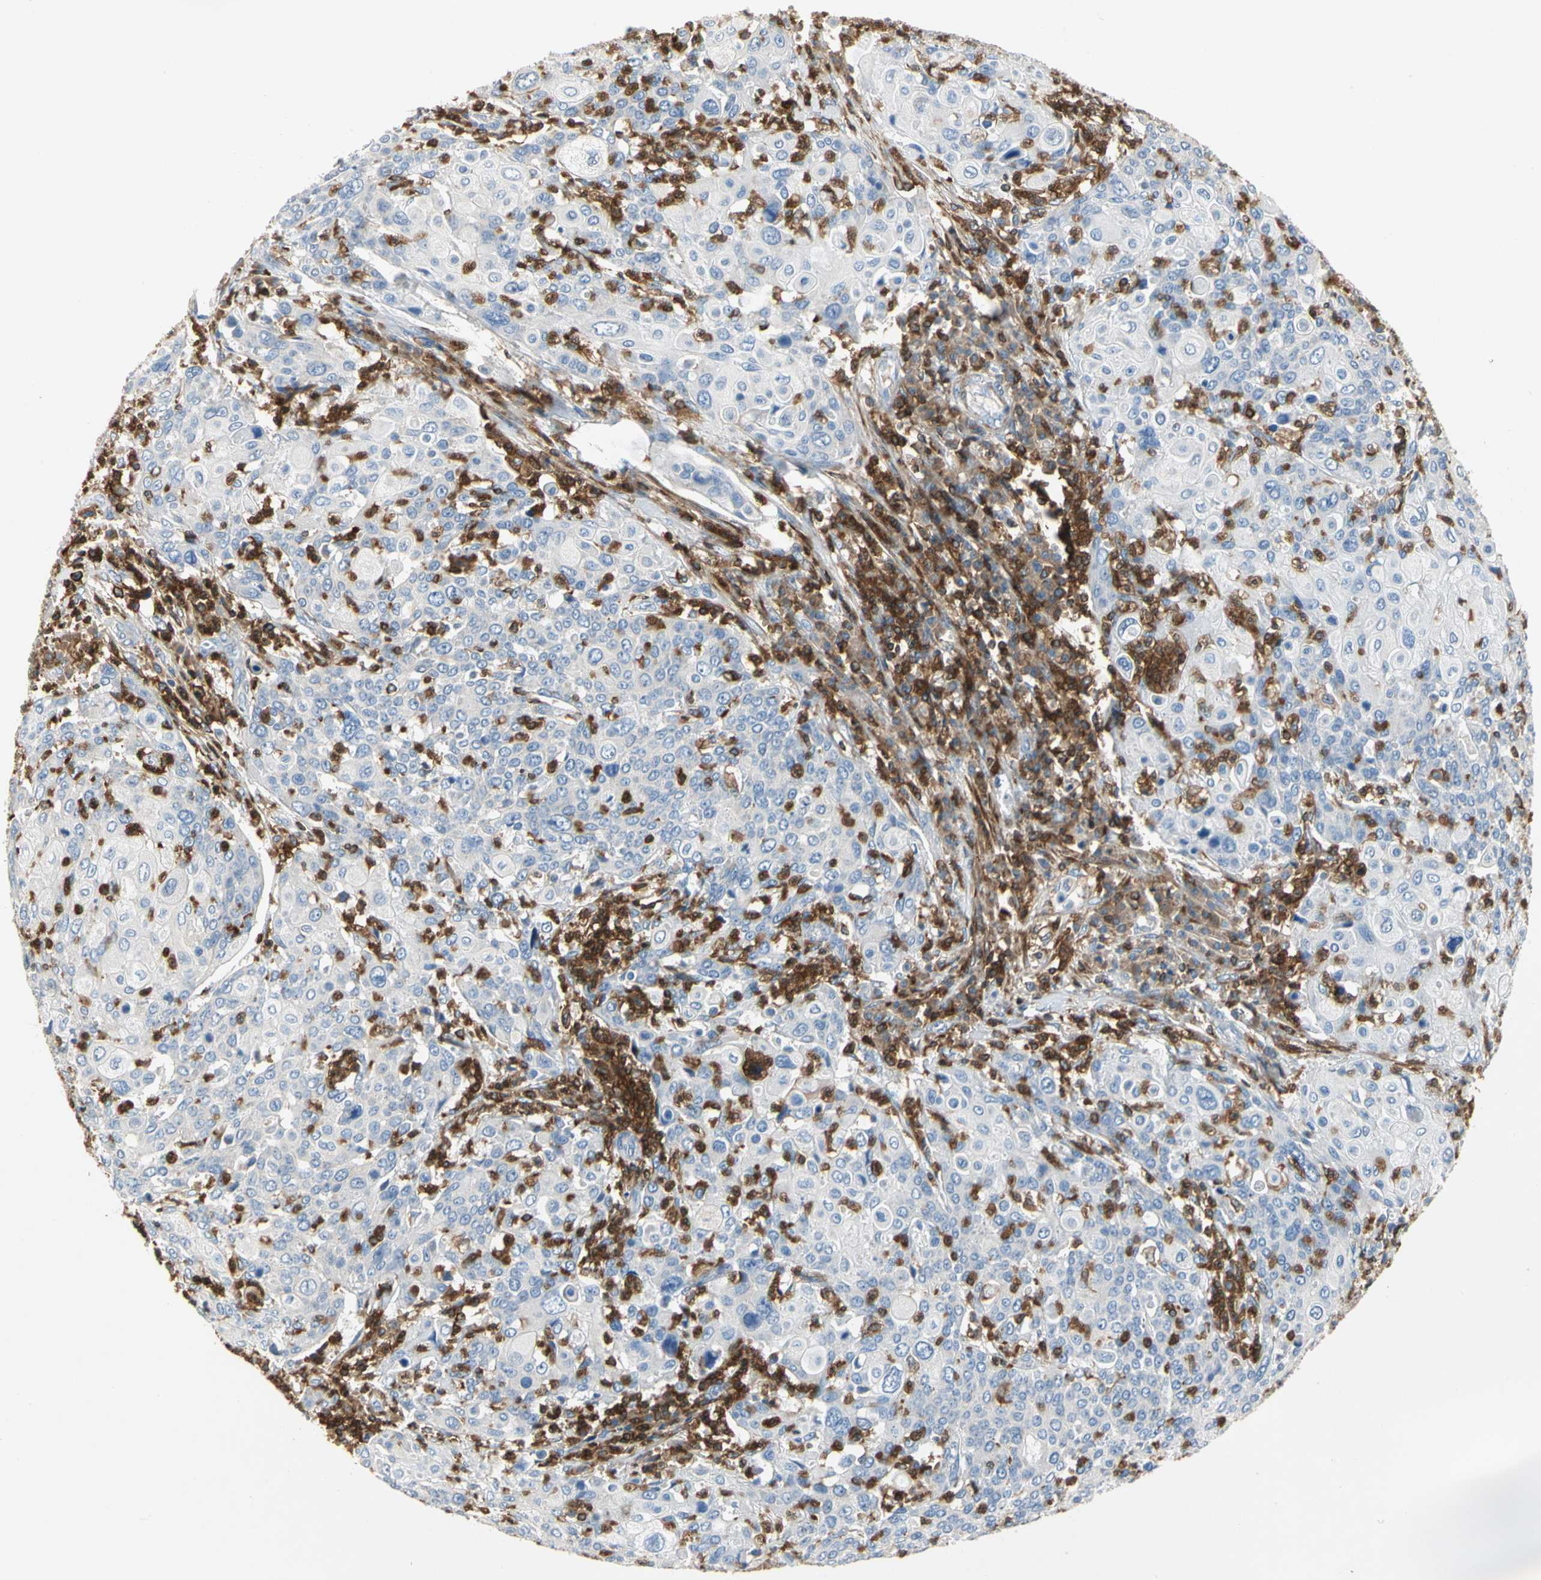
{"staining": {"intensity": "negative", "quantity": "none", "location": "none"}, "tissue": "cervical cancer", "cell_type": "Tumor cells", "image_type": "cancer", "snomed": [{"axis": "morphology", "description": "Squamous cell carcinoma, NOS"}, {"axis": "topography", "description": "Cervix"}], "caption": "Immunohistochemical staining of cervical squamous cell carcinoma reveals no significant staining in tumor cells. (IHC, brightfield microscopy, high magnification).", "gene": "FMNL1", "patient": {"sex": "female", "age": 40}}